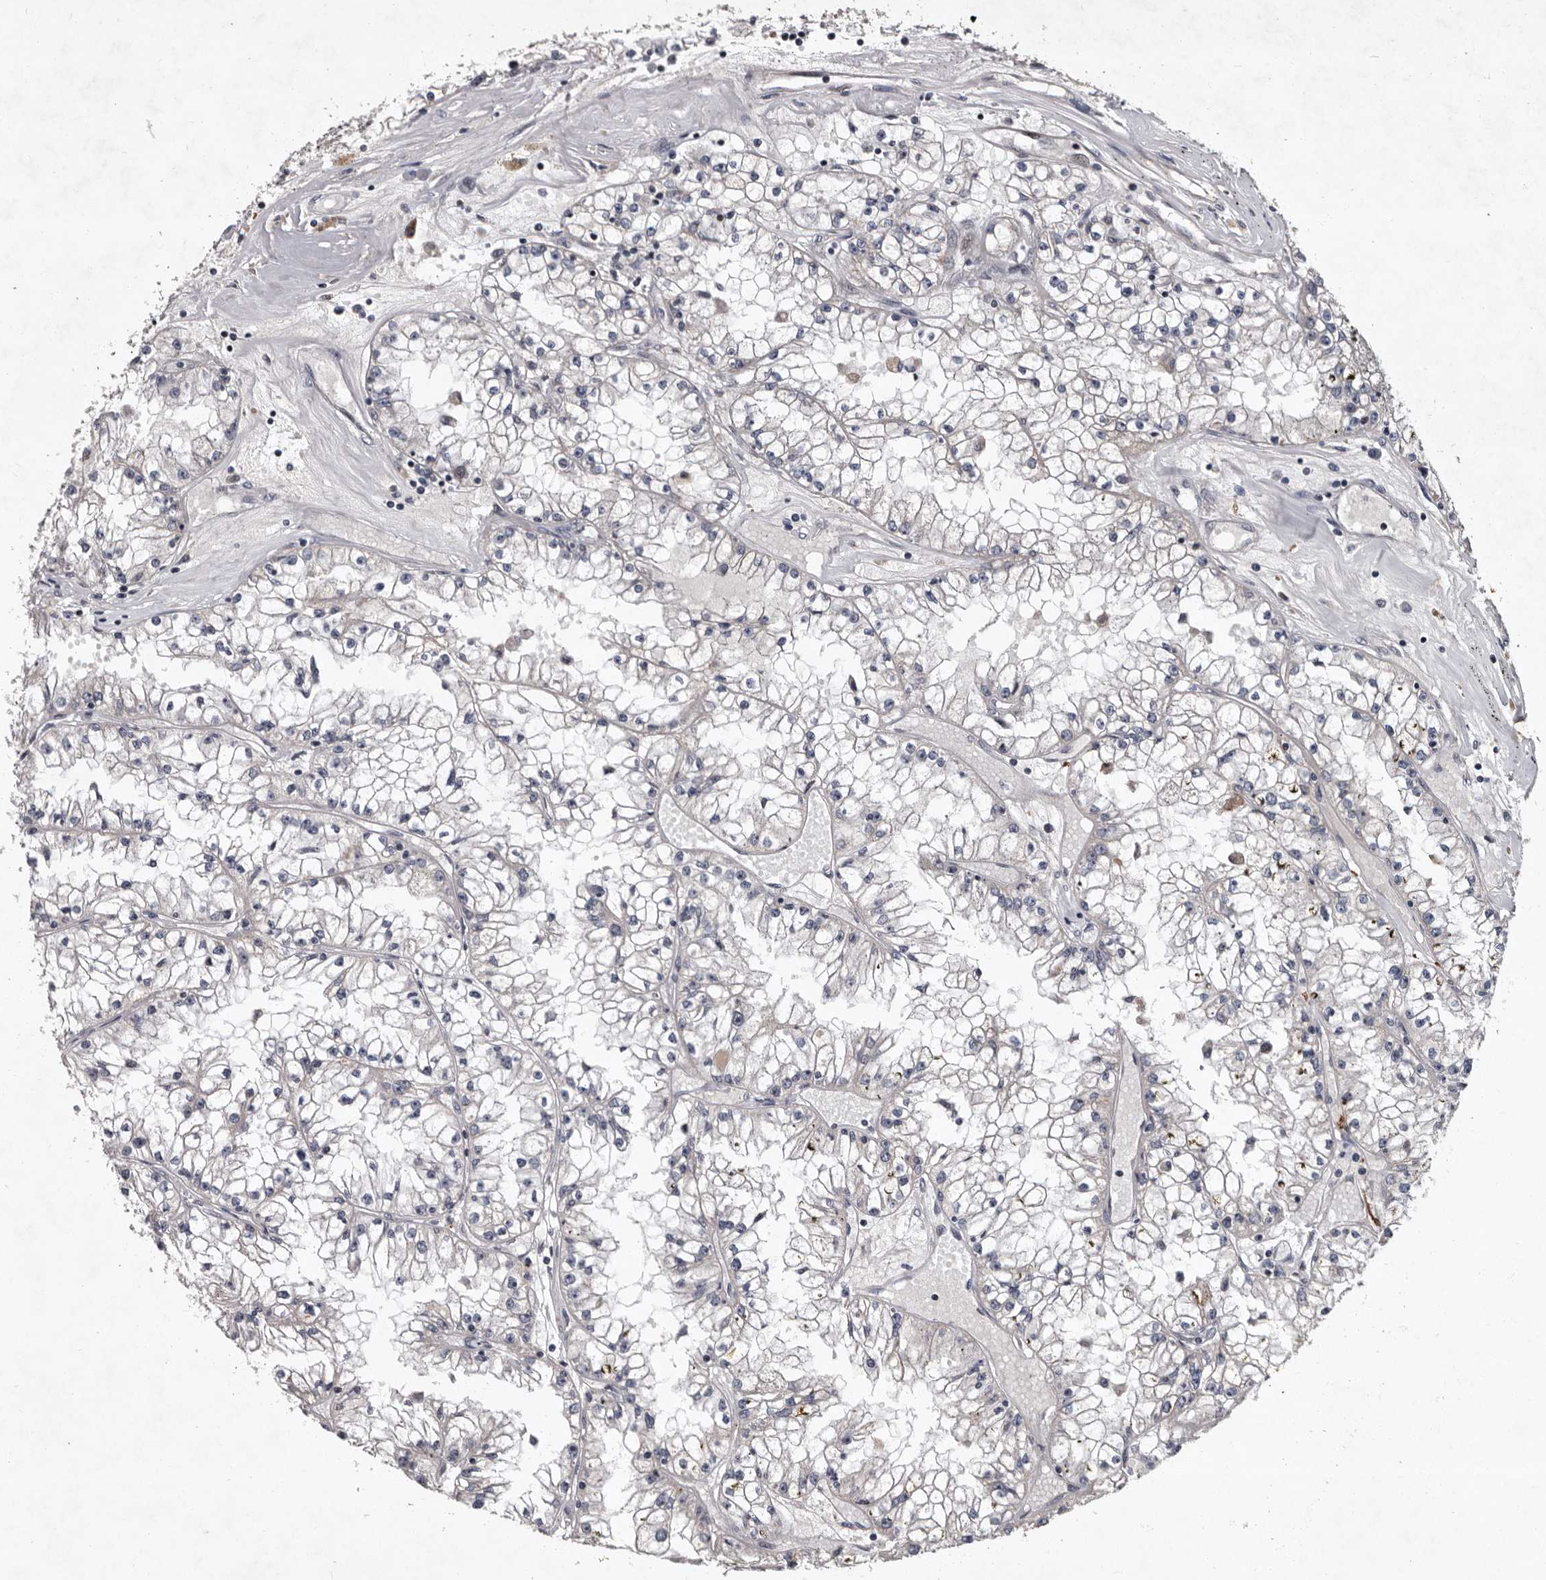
{"staining": {"intensity": "negative", "quantity": "none", "location": "none"}, "tissue": "renal cancer", "cell_type": "Tumor cells", "image_type": "cancer", "snomed": [{"axis": "morphology", "description": "Adenocarcinoma, NOS"}, {"axis": "topography", "description": "Kidney"}], "caption": "Immunohistochemical staining of renal cancer (adenocarcinoma) displays no significant expression in tumor cells.", "gene": "TNKS", "patient": {"sex": "male", "age": 56}}